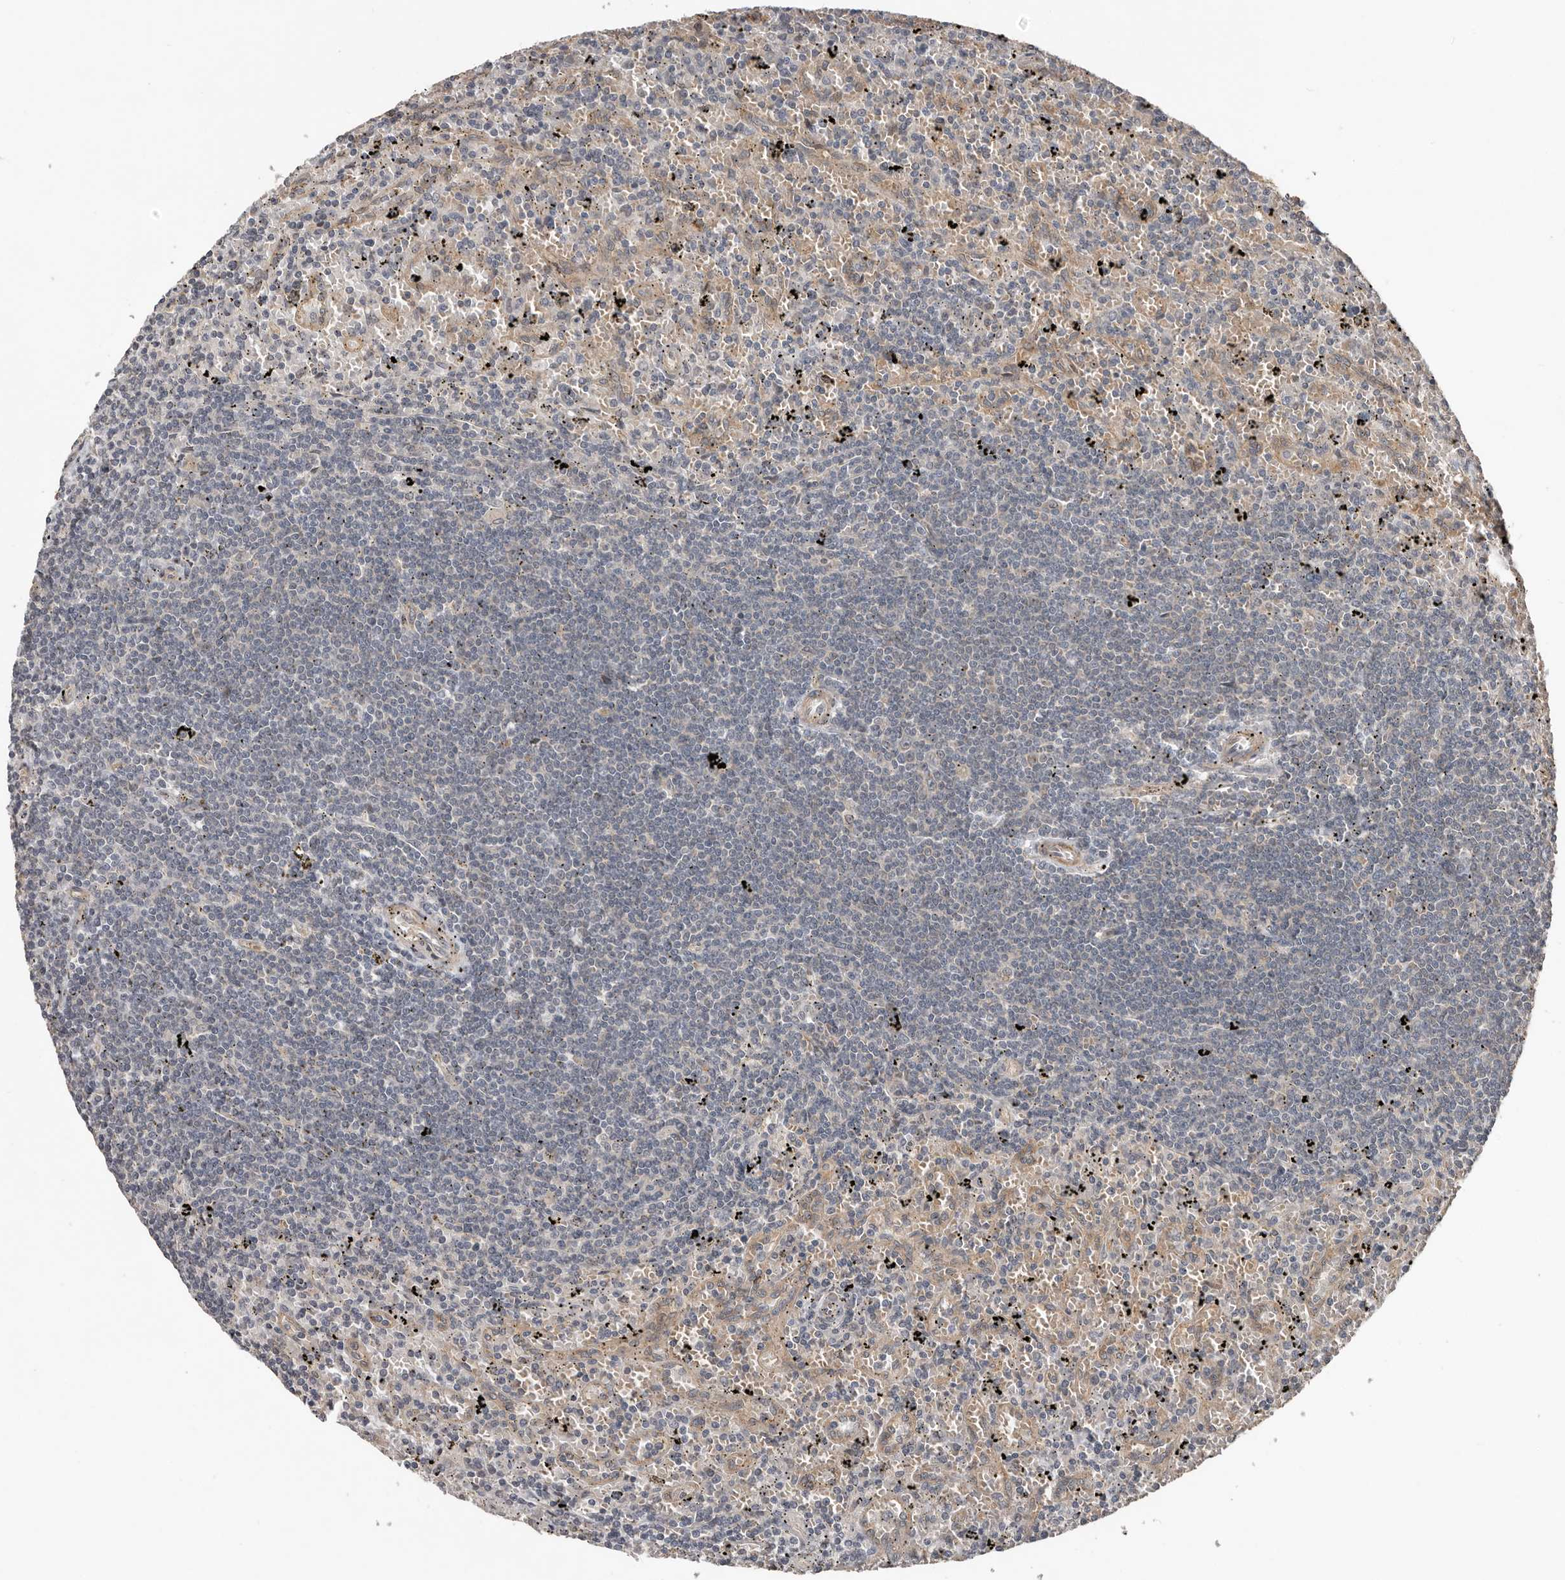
{"staining": {"intensity": "negative", "quantity": "none", "location": "none"}, "tissue": "lymphoma", "cell_type": "Tumor cells", "image_type": "cancer", "snomed": [{"axis": "morphology", "description": "Malignant lymphoma, non-Hodgkin's type, Low grade"}, {"axis": "topography", "description": "Spleen"}], "caption": "IHC micrograph of neoplastic tissue: human lymphoma stained with DAB (3,3'-diaminobenzidine) demonstrates no significant protein expression in tumor cells.", "gene": "BAMBI", "patient": {"sex": "male", "age": 76}}